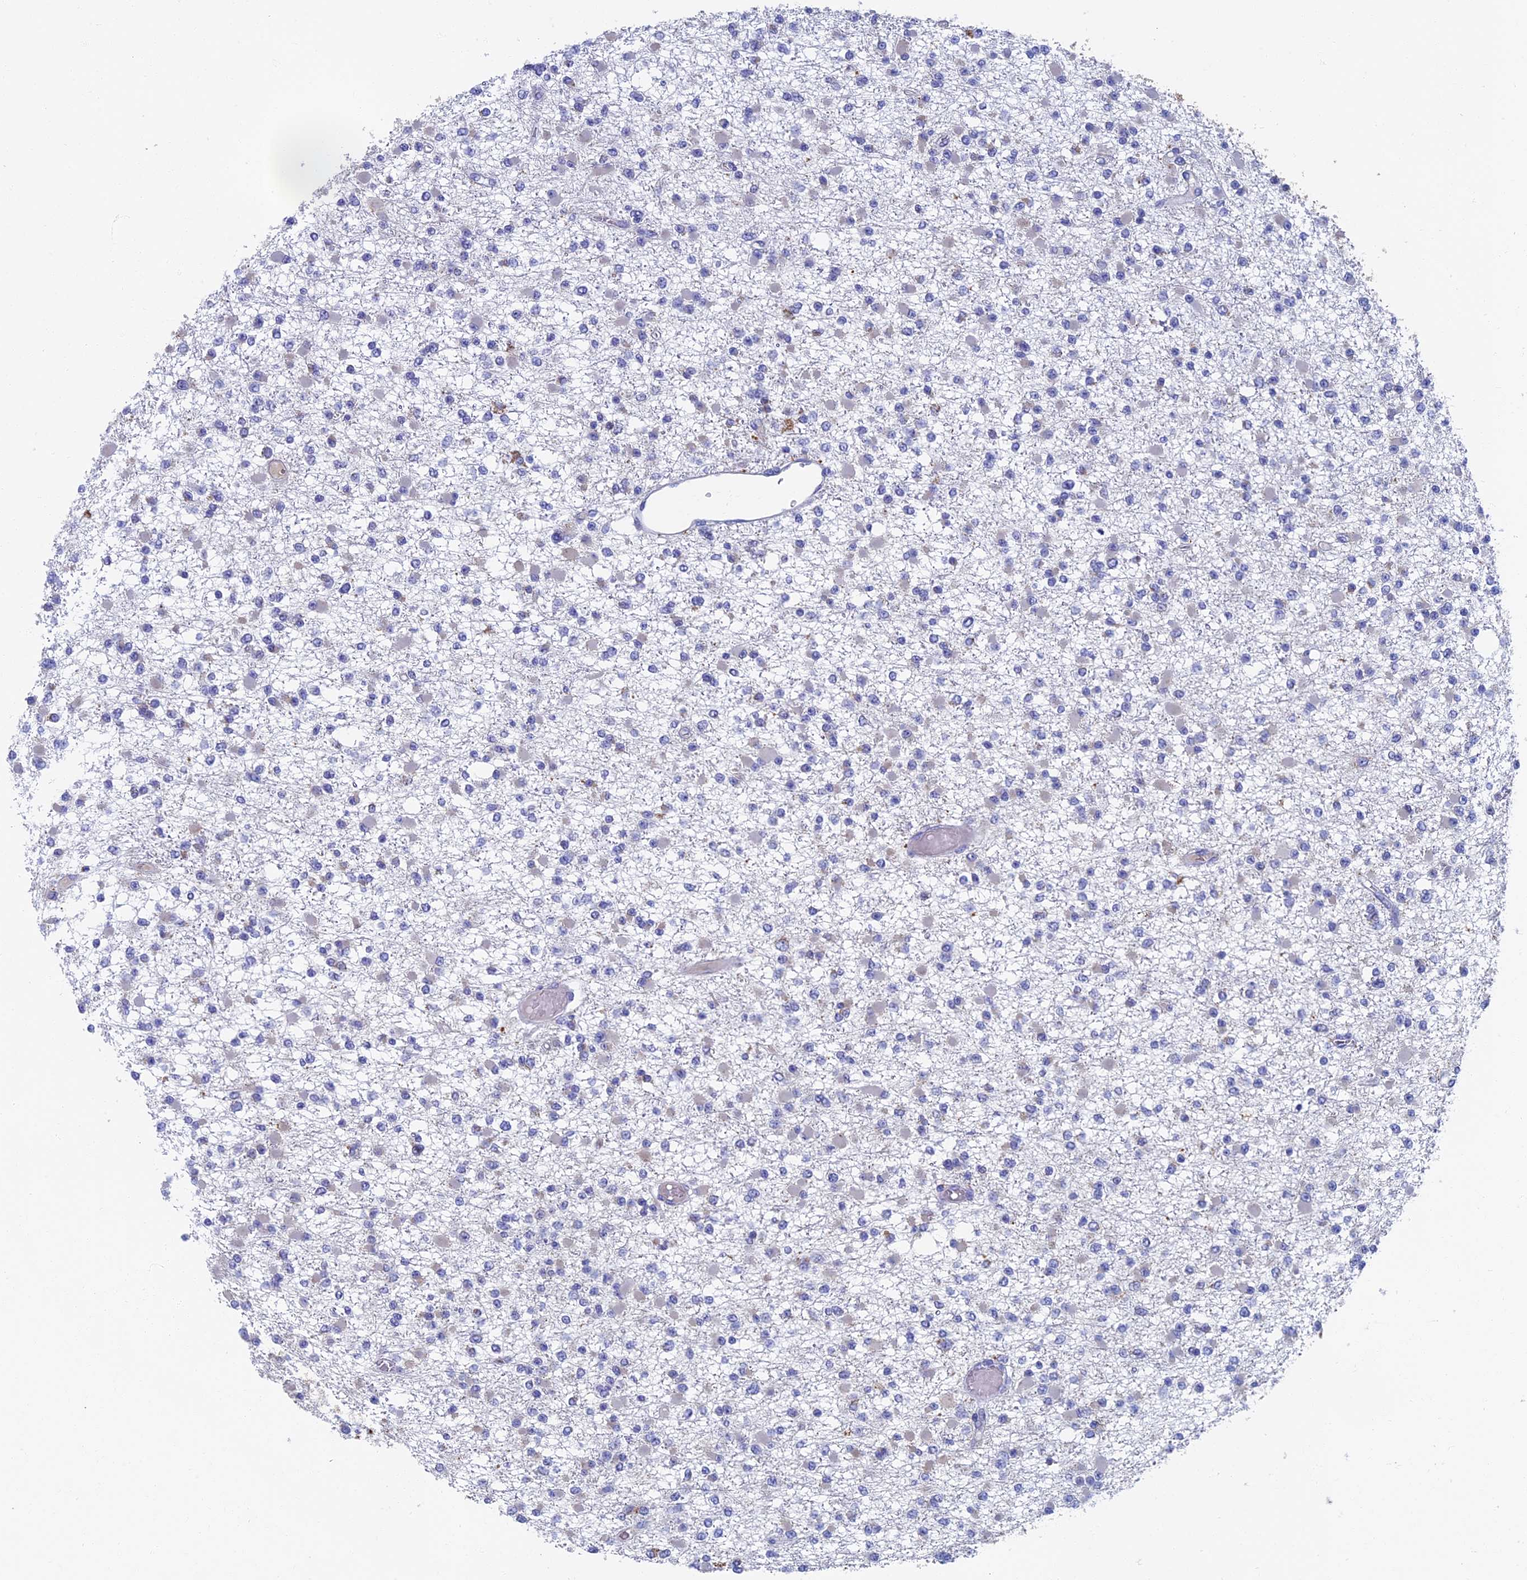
{"staining": {"intensity": "negative", "quantity": "none", "location": "none"}, "tissue": "glioma", "cell_type": "Tumor cells", "image_type": "cancer", "snomed": [{"axis": "morphology", "description": "Glioma, malignant, Low grade"}, {"axis": "topography", "description": "Brain"}], "caption": "Micrograph shows no significant protein positivity in tumor cells of glioma.", "gene": "OAT", "patient": {"sex": "female", "age": 22}}